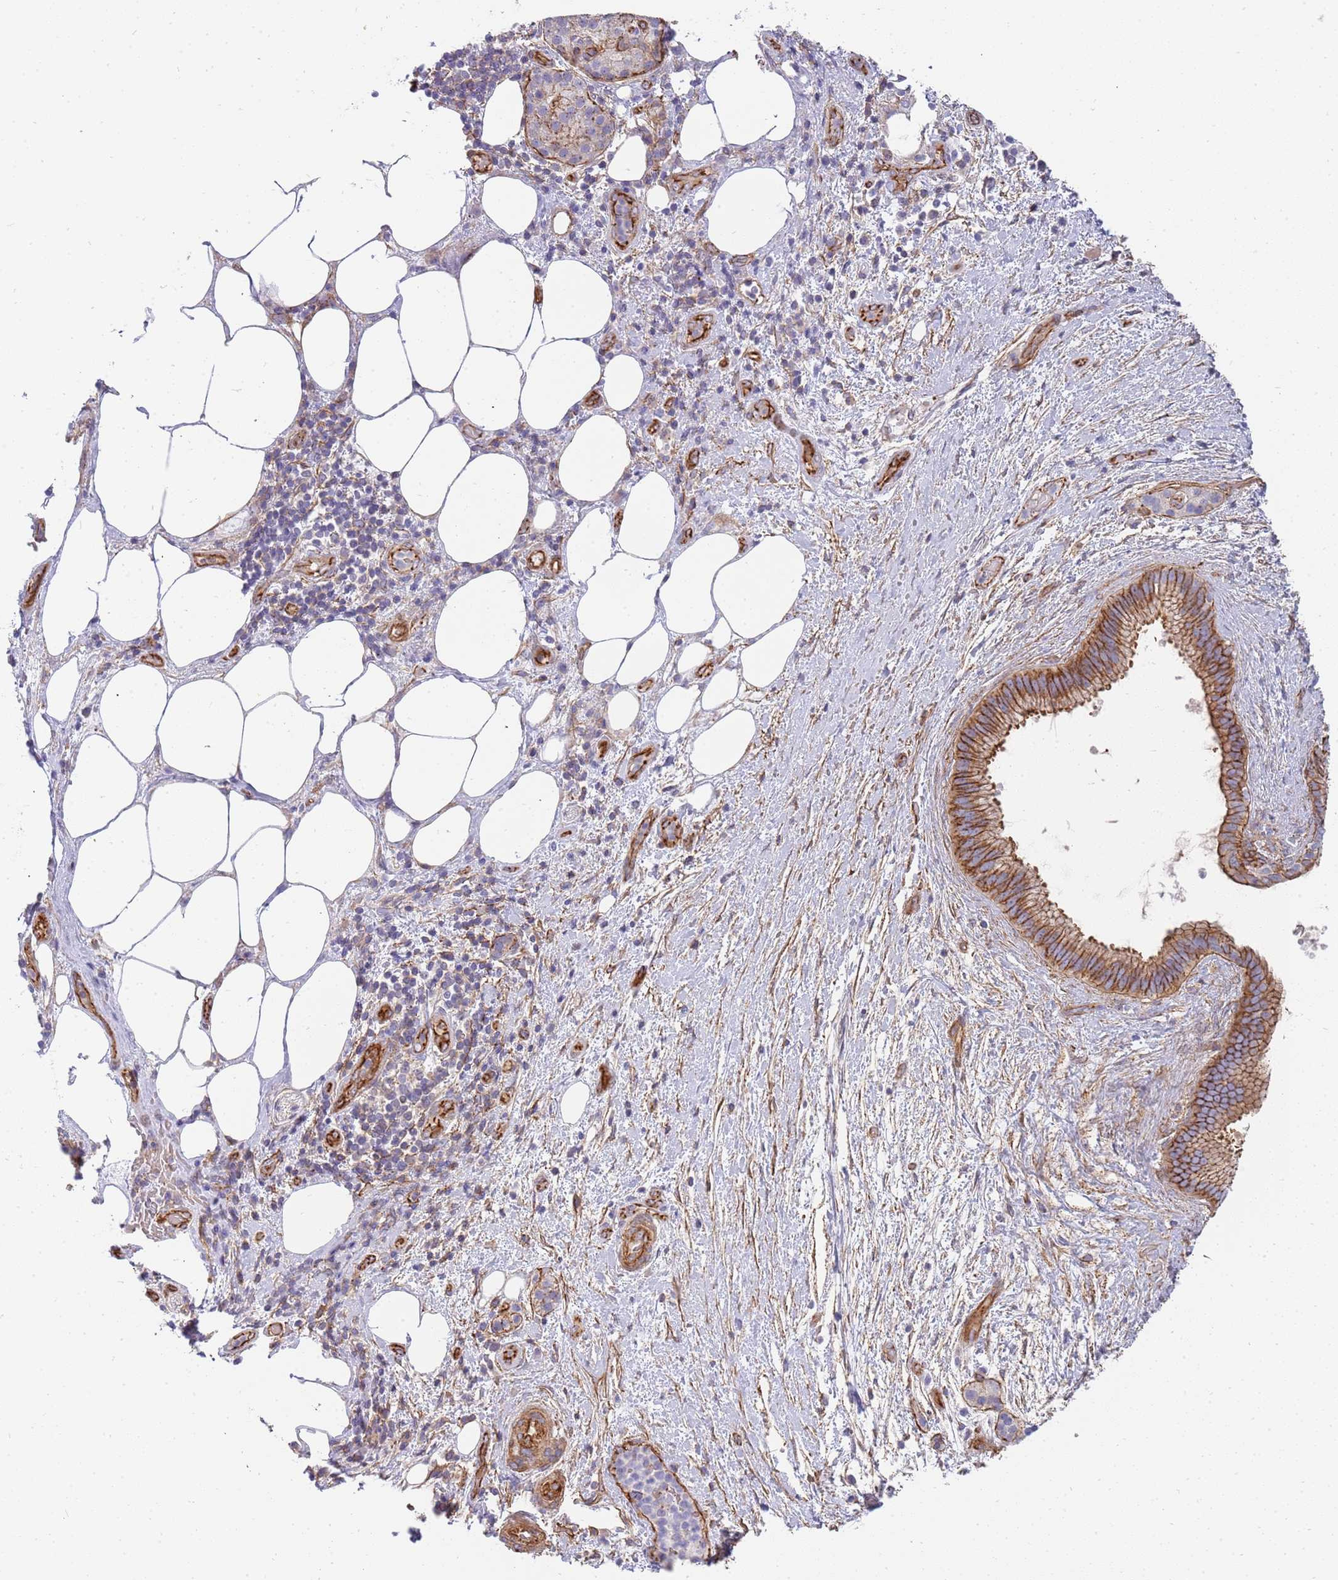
{"staining": {"intensity": "strong", "quantity": "25%-75%", "location": "cytoplasmic/membranous"}, "tissue": "pancreatic cancer", "cell_type": "Tumor cells", "image_type": "cancer", "snomed": [{"axis": "morphology", "description": "Adenocarcinoma, NOS"}, {"axis": "topography", "description": "Pancreas"}], "caption": "Pancreatic cancer (adenocarcinoma) was stained to show a protein in brown. There is high levels of strong cytoplasmic/membranous positivity in about 25%-75% of tumor cells. (Brightfield microscopy of DAB IHC at high magnification).", "gene": "GFRAL", "patient": {"sex": "female", "age": 61}}